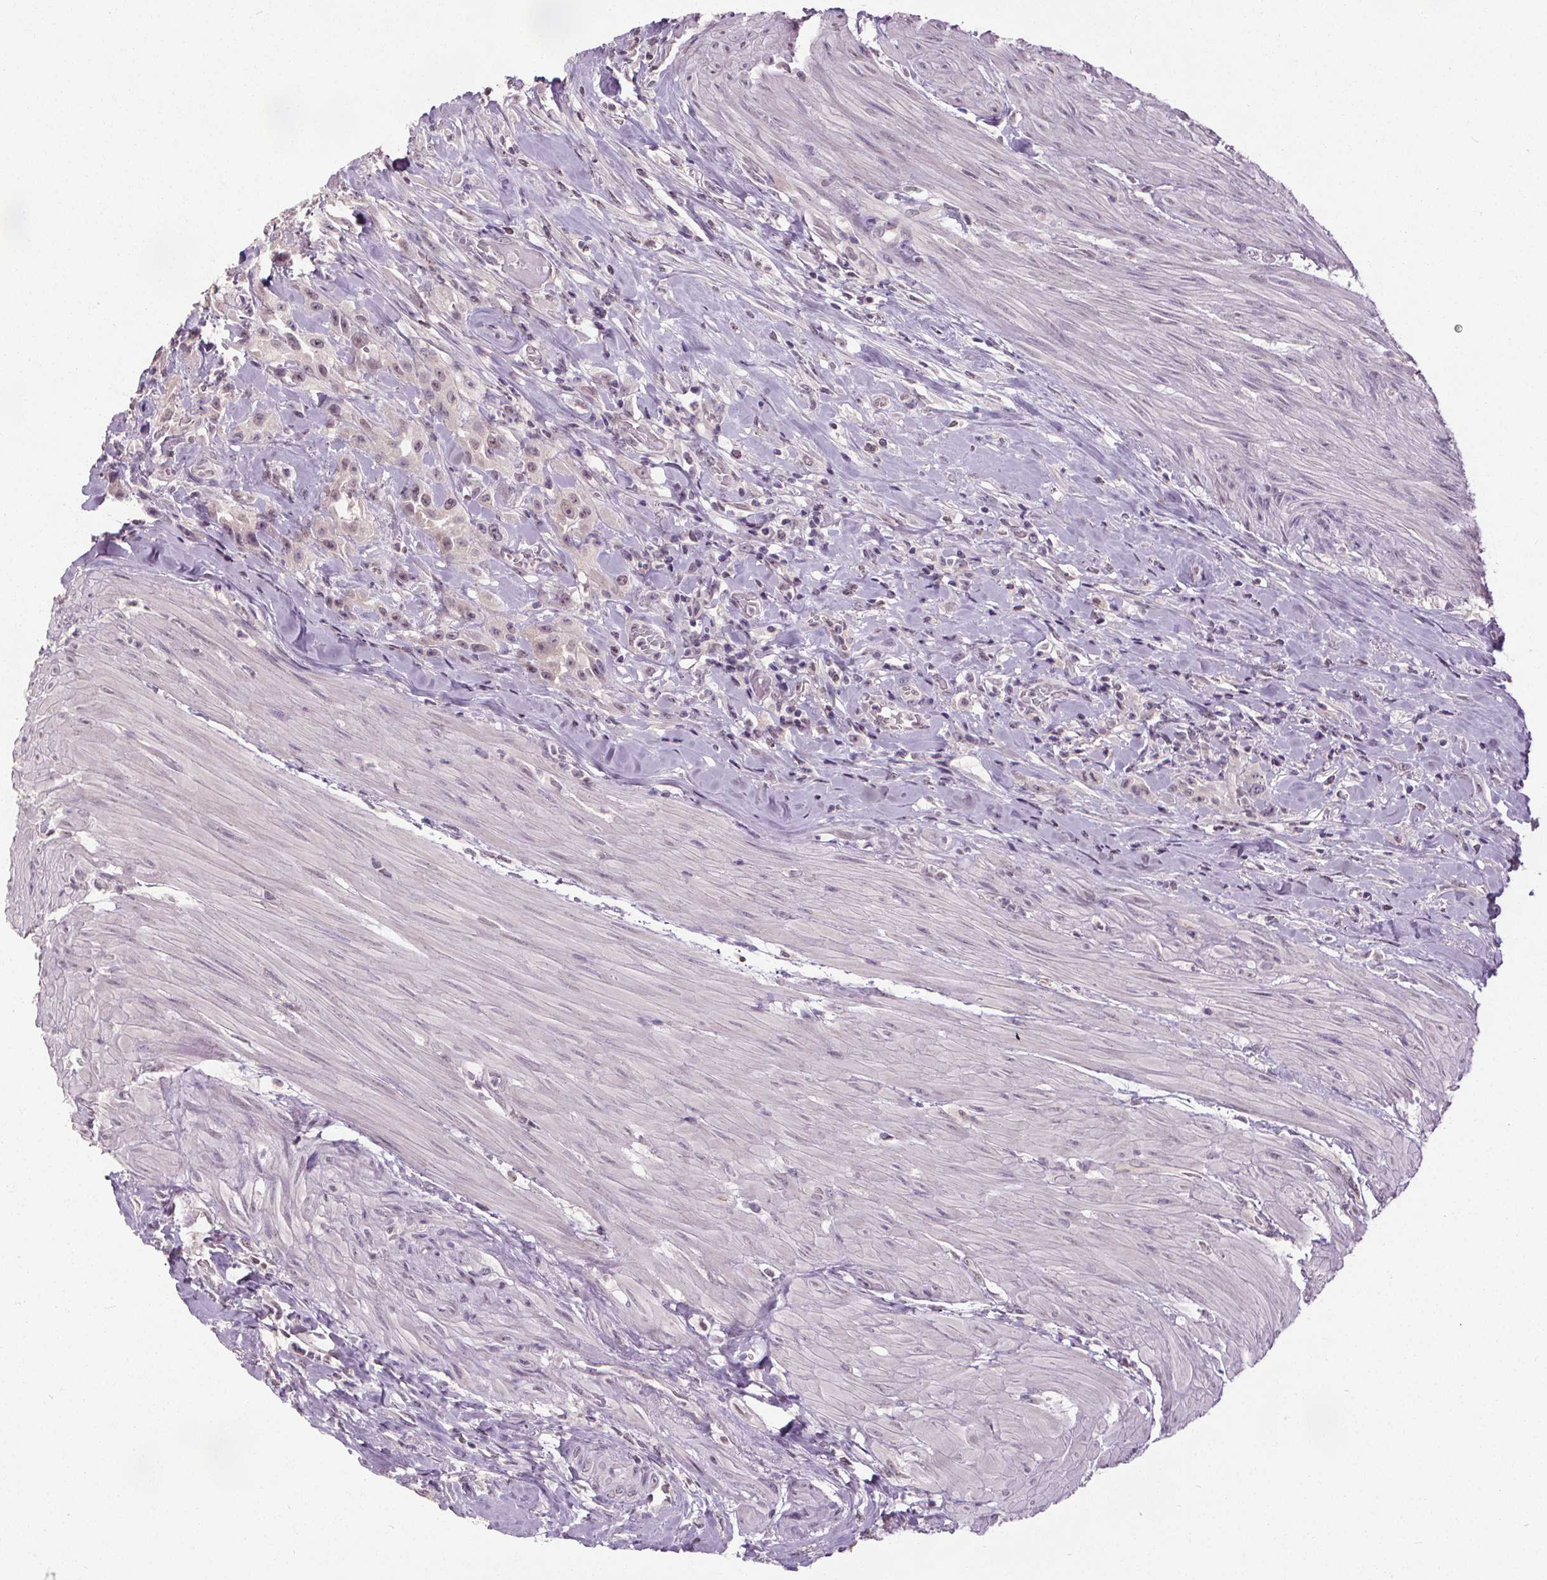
{"staining": {"intensity": "weak", "quantity": "25%-75%", "location": "nuclear"}, "tissue": "urothelial cancer", "cell_type": "Tumor cells", "image_type": "cancer", "snomed": [{"axis": "morphology", "description": "Urothelial carcinoma, High grade"}, {"axis": "topography", "description": "Urinary bladder"}], "caption": "Immunohistochemical staining of human urothelial cancer exhibits low levels of weak nuclear expression in about 25%-75% of tumor cells.", "gene": "SLC2A9", "patient": {"sex": "male", "age": 79}}